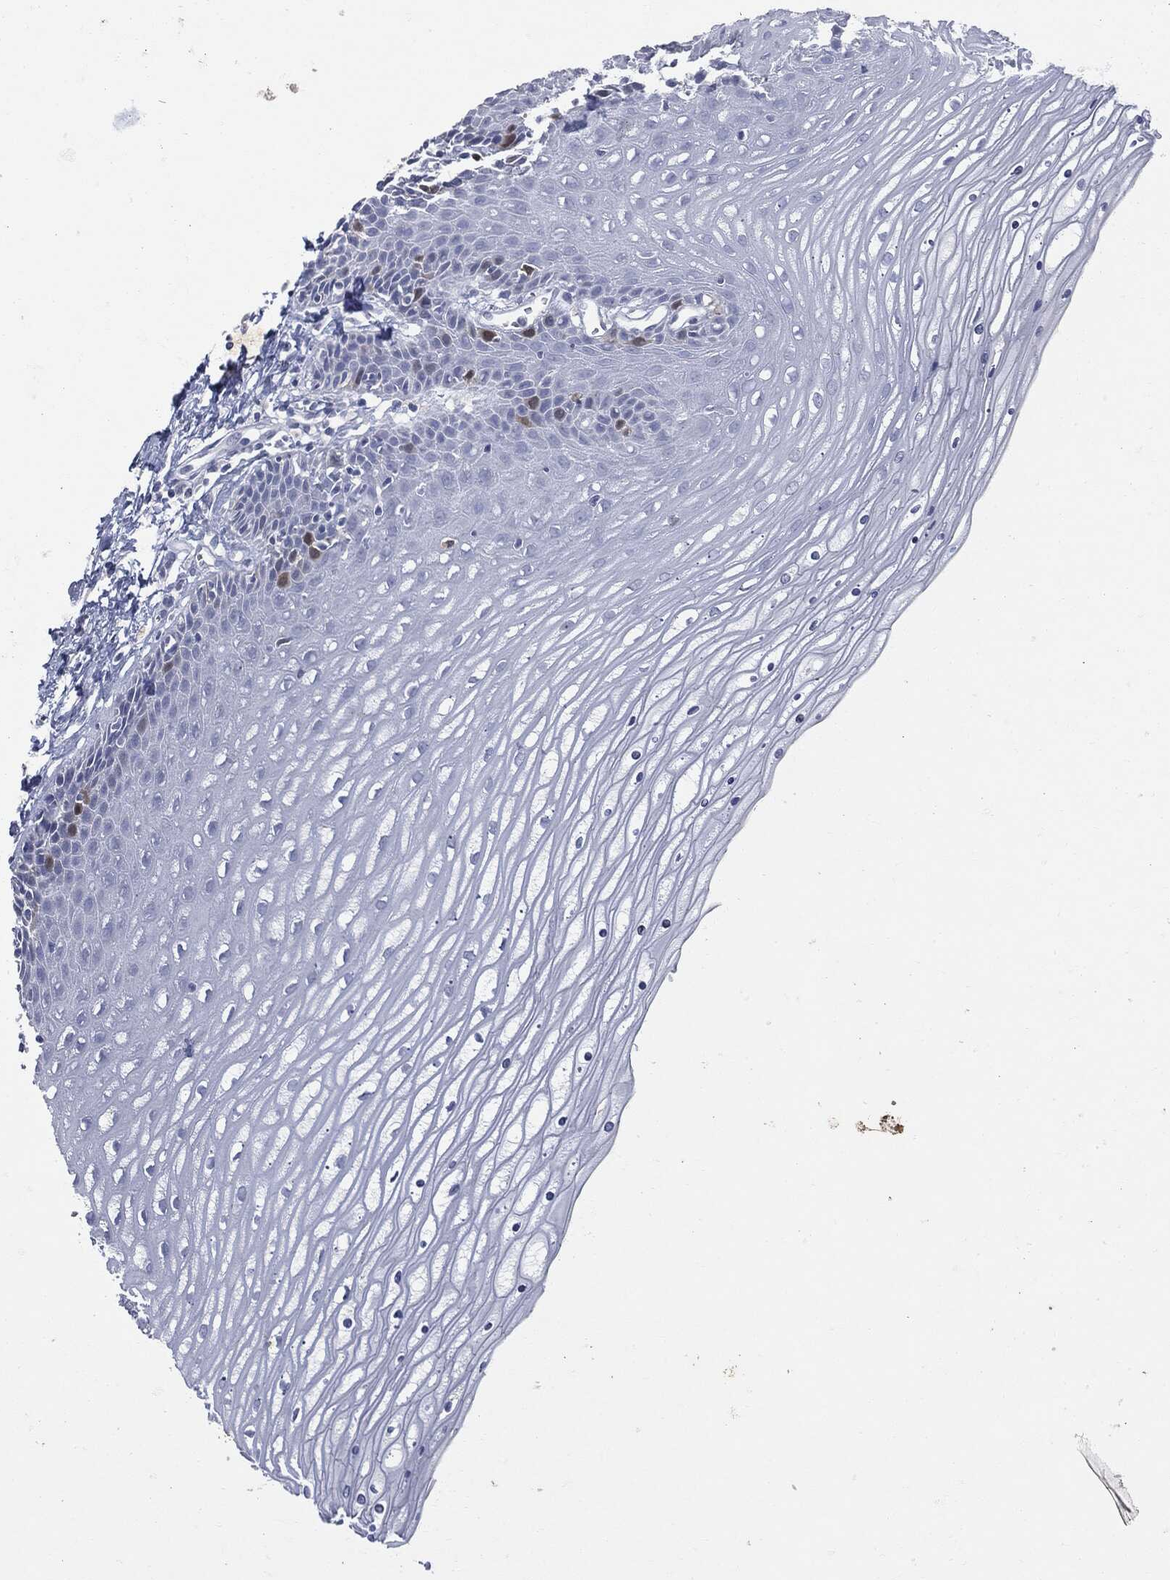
{"staining": {"intensity": "negative", "quantity": "none", "location": "none"}, "tissue": "cervix", "cell_type": "Glandular cells", "image_type": "normal", "snomed": [{"axis": "morphology", "description": "Normal tissue, NOS"}, {"axis": "topography", "description": "Cervix"}], "caption": "There is no significant expression in glandular cells of cervix. (Stains: DAB immunohistochemistry with hematoxylin counter stain, Microscopy: brightfield microscopy at high magnification).", "gene": "UBE2C", "patient": {"sex": "female", "age": 35}}